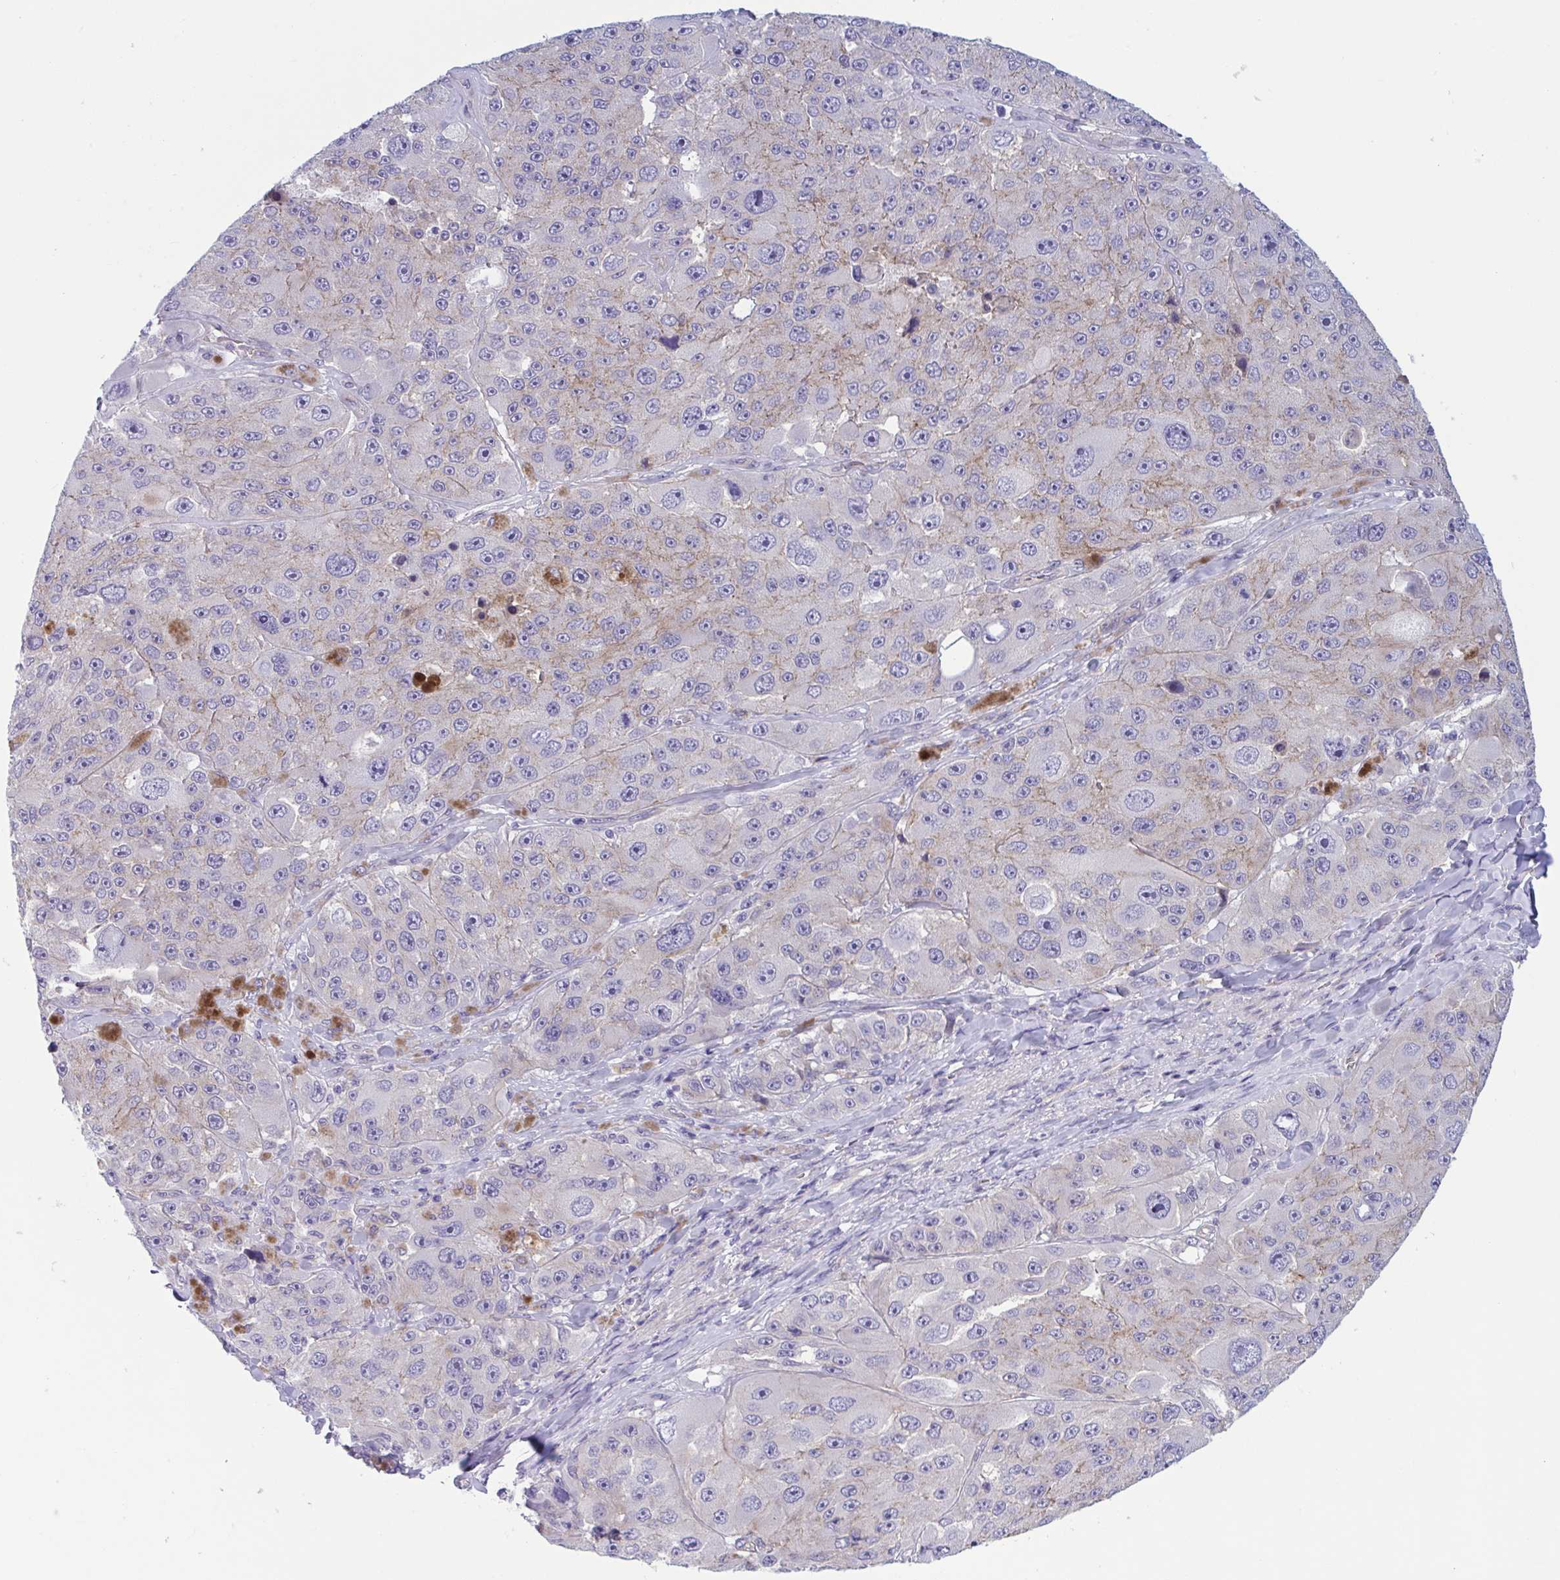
{"staining": {"intensity": "weak", "quantity": "<25%", "location": "cytoplasmic/membranous"}, "tissue": "melanoma", "cell_type": "Tumor cells", "image_type": "cancer", "snomed": [{"axis": "morphology", "description": "Malignant melanoma, Metastatic site"}, {"axis": "topography", "description": "Lymph node"}], "caption": "DAB (3,3'-diaminobenzidine) immunohistochemical staining of malignant melanoma (metastatic site) exhibits no significant staining in tumor cells.", "gene": "TTC7B", "patient": {"sex": "male", "age": 62}}